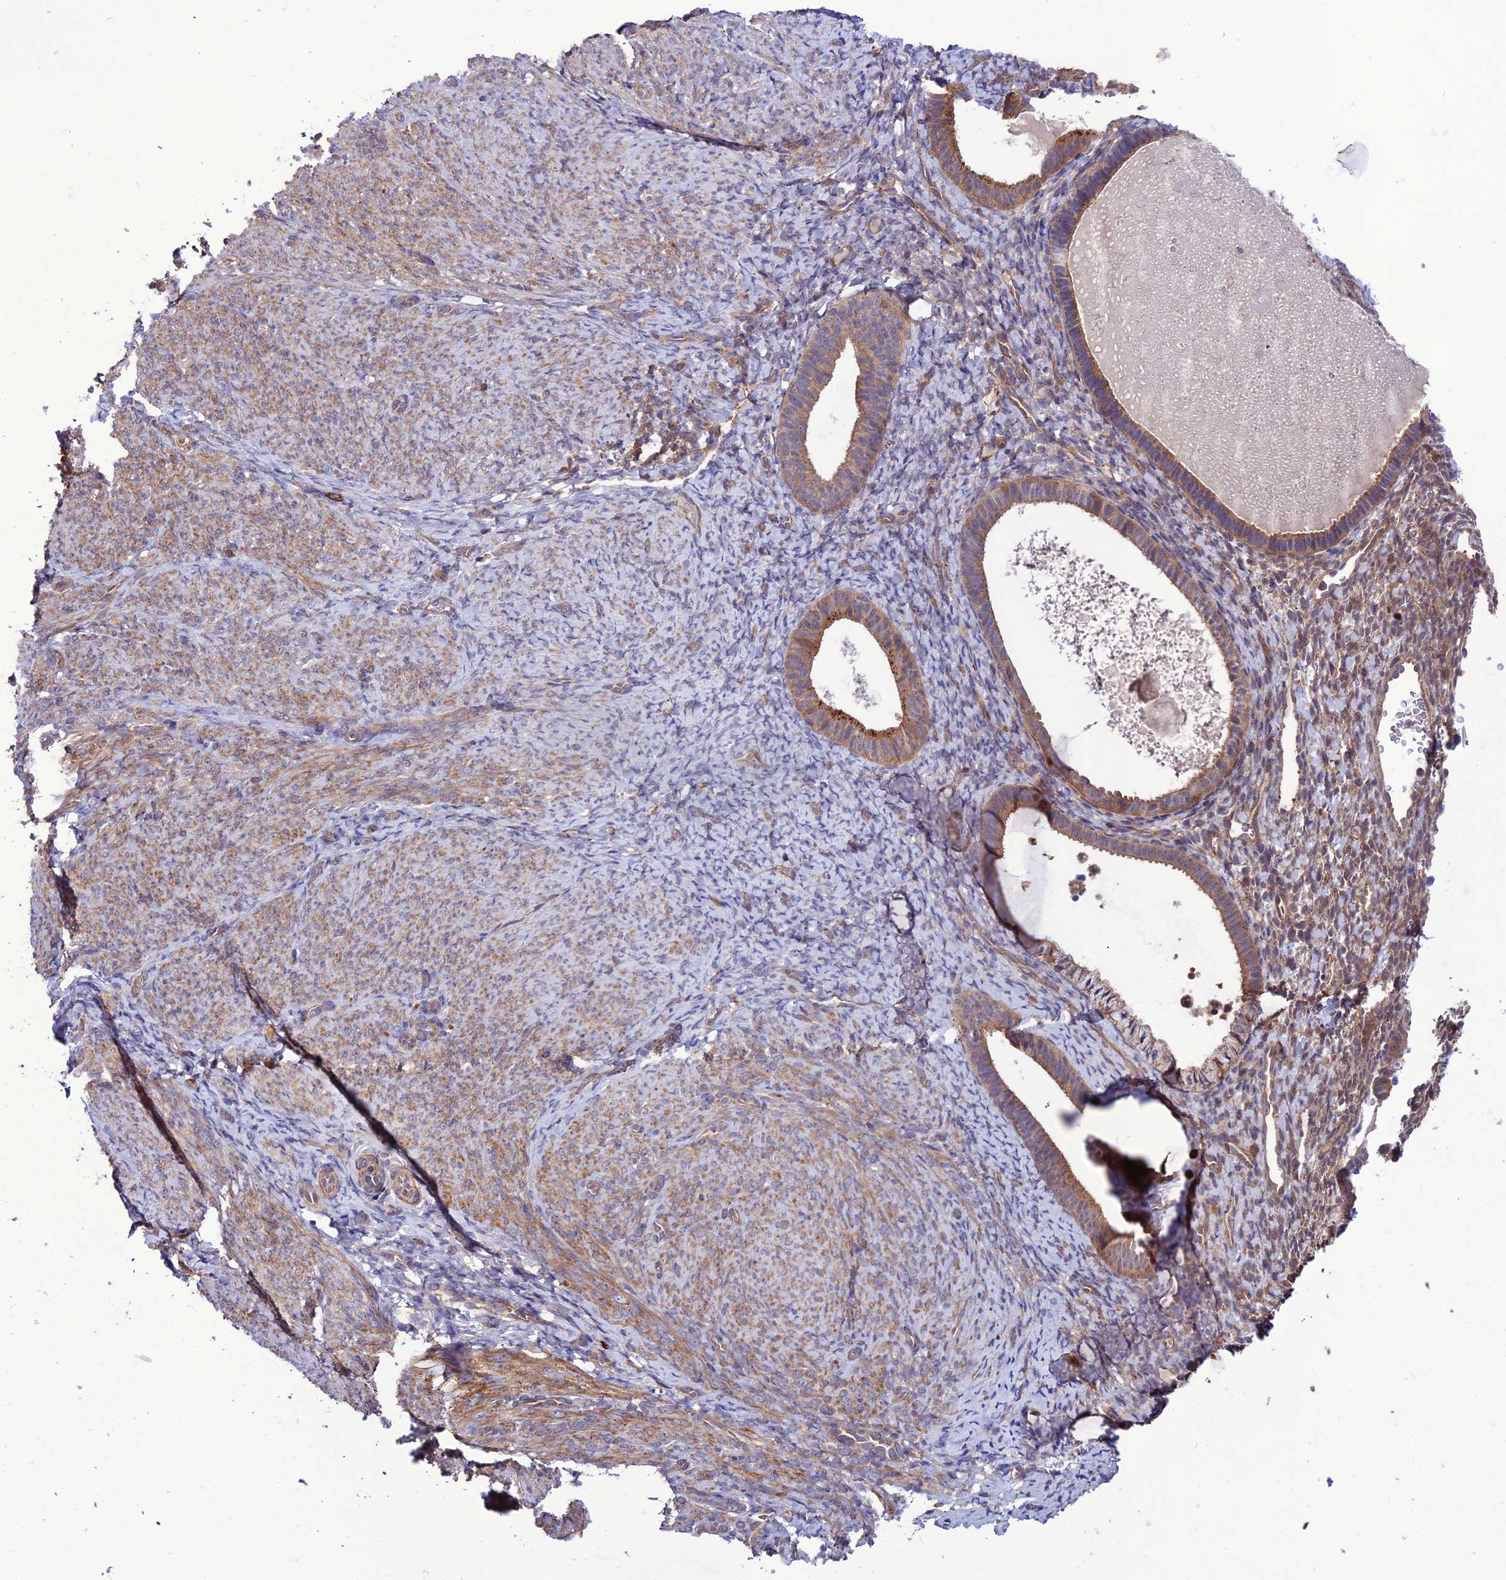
{"staining": {"intensity": "moderate", "quantity": ">75%", "location": "cytoplasmic/membranous"}, "tissue": "endometrium", "cell_type": "Cells in endometrial stroma", "image_type": "normal", "snomed": [{"axis": "morphology", "description": "Normal tissue, NOS"}, {"axis": "topography", "description": "Endometrium"}], "caption": "Immunohistochemistry (IHC) micrograph of benign endometrium stained for a protein (brown), which shows medium levels of moderate cytoplasmic/membranous positivity in about >75% of cells in endometrial stroma.", "gene": "PPIL3", "patient": {"sex": "female", "age": 65}}